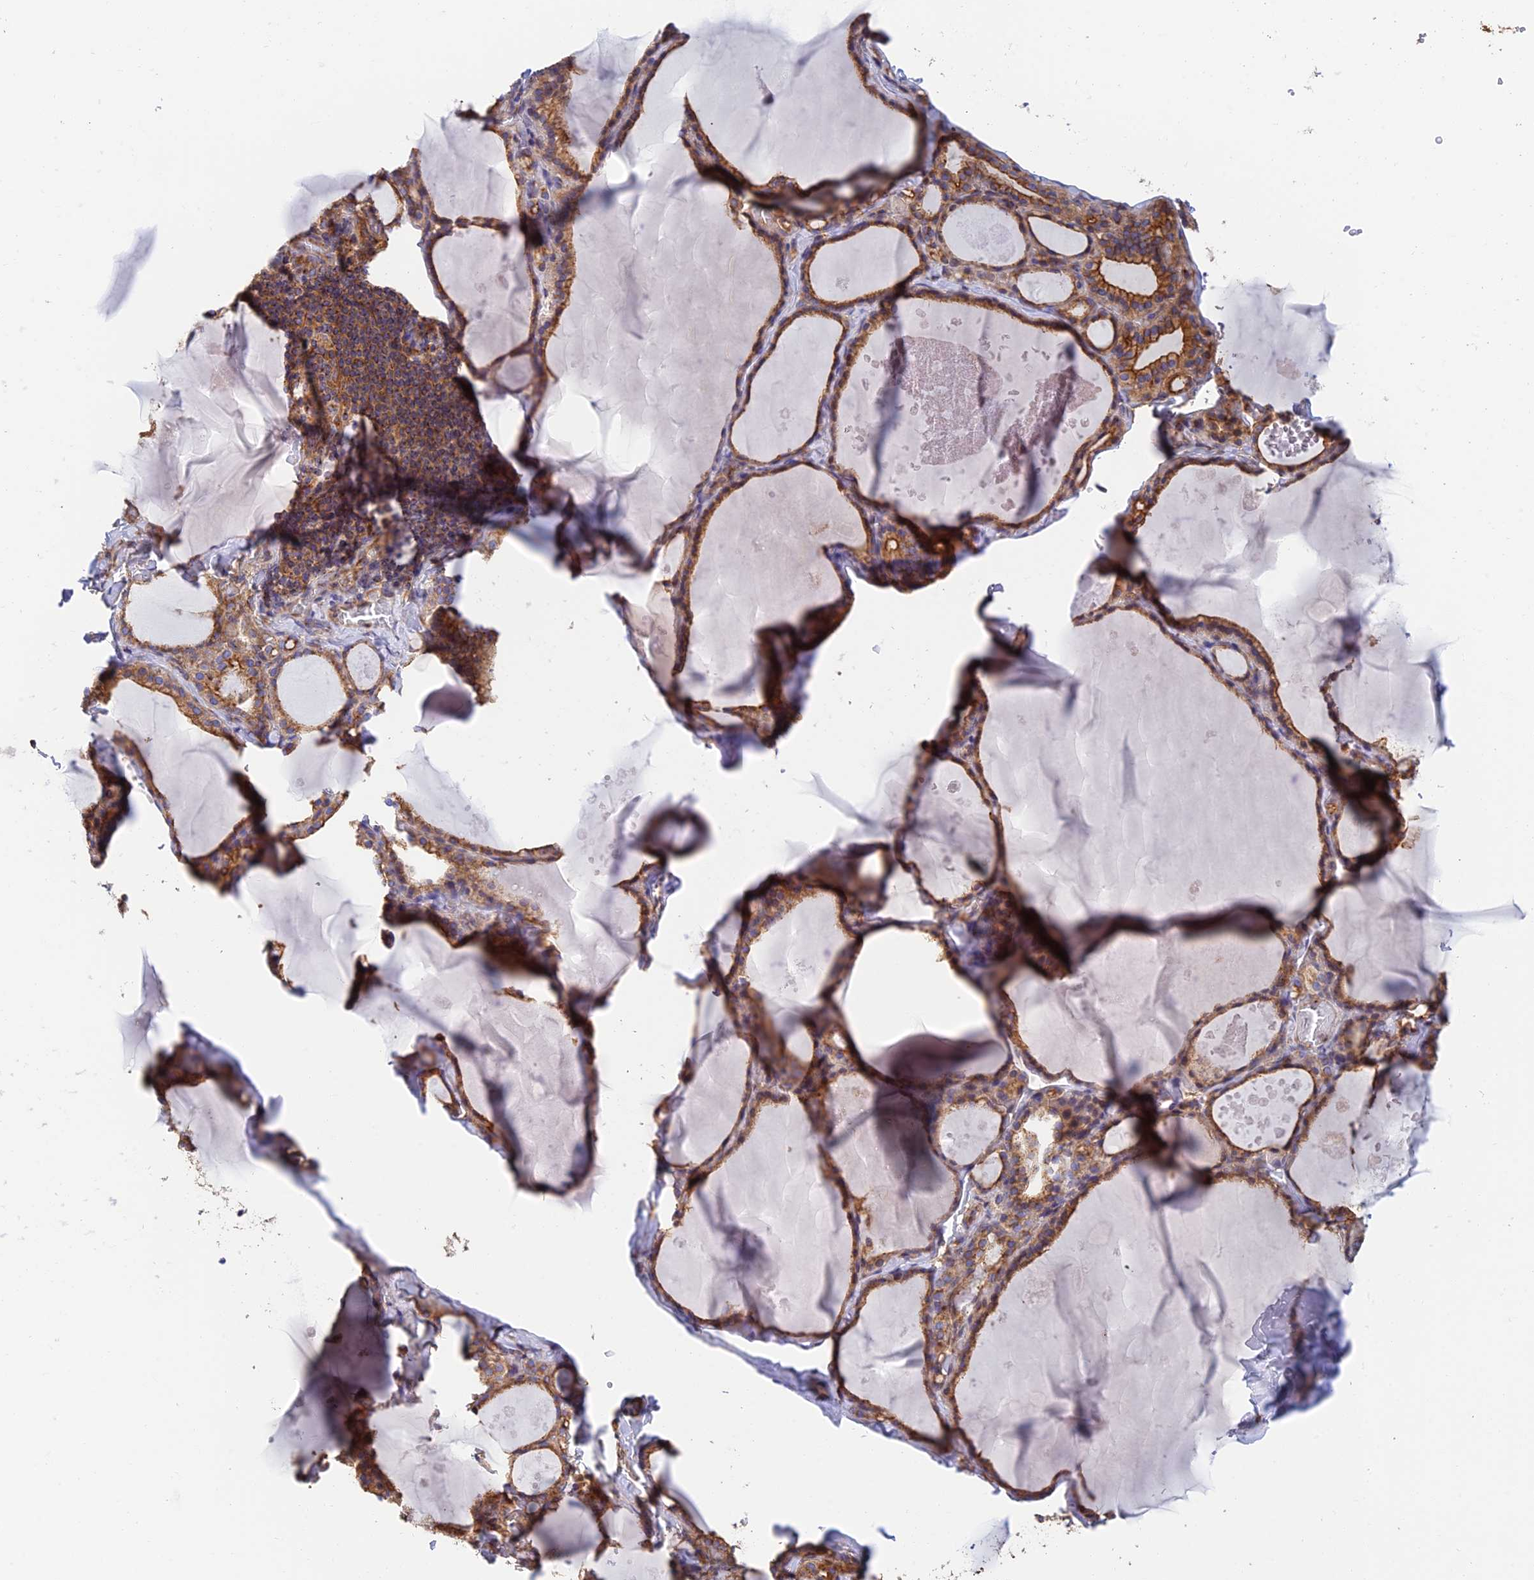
{"staining": {"intensity": "moderate", "quantity": ">75%", "location": "cytoplasmic/membranous"}, "tissue": "thyroid gland", "cell_type": "Glandular cells", "image_type": "normal", "snomed": [{"axis": "morphology", "description": "Normal tissue, NOS"}, {"axis": "topography", "description": "Thyroid gland"}], "caption": "Moderate cytoplasmic/membranous protein positivity is identified in approximately >75% of glandular cells in thyroid gland. Immunohistochemistry stains the protein in brown and the nuclei are stained blue.", "gene": "DCTN2", "patient": {"sex": "male", "age": 56}}